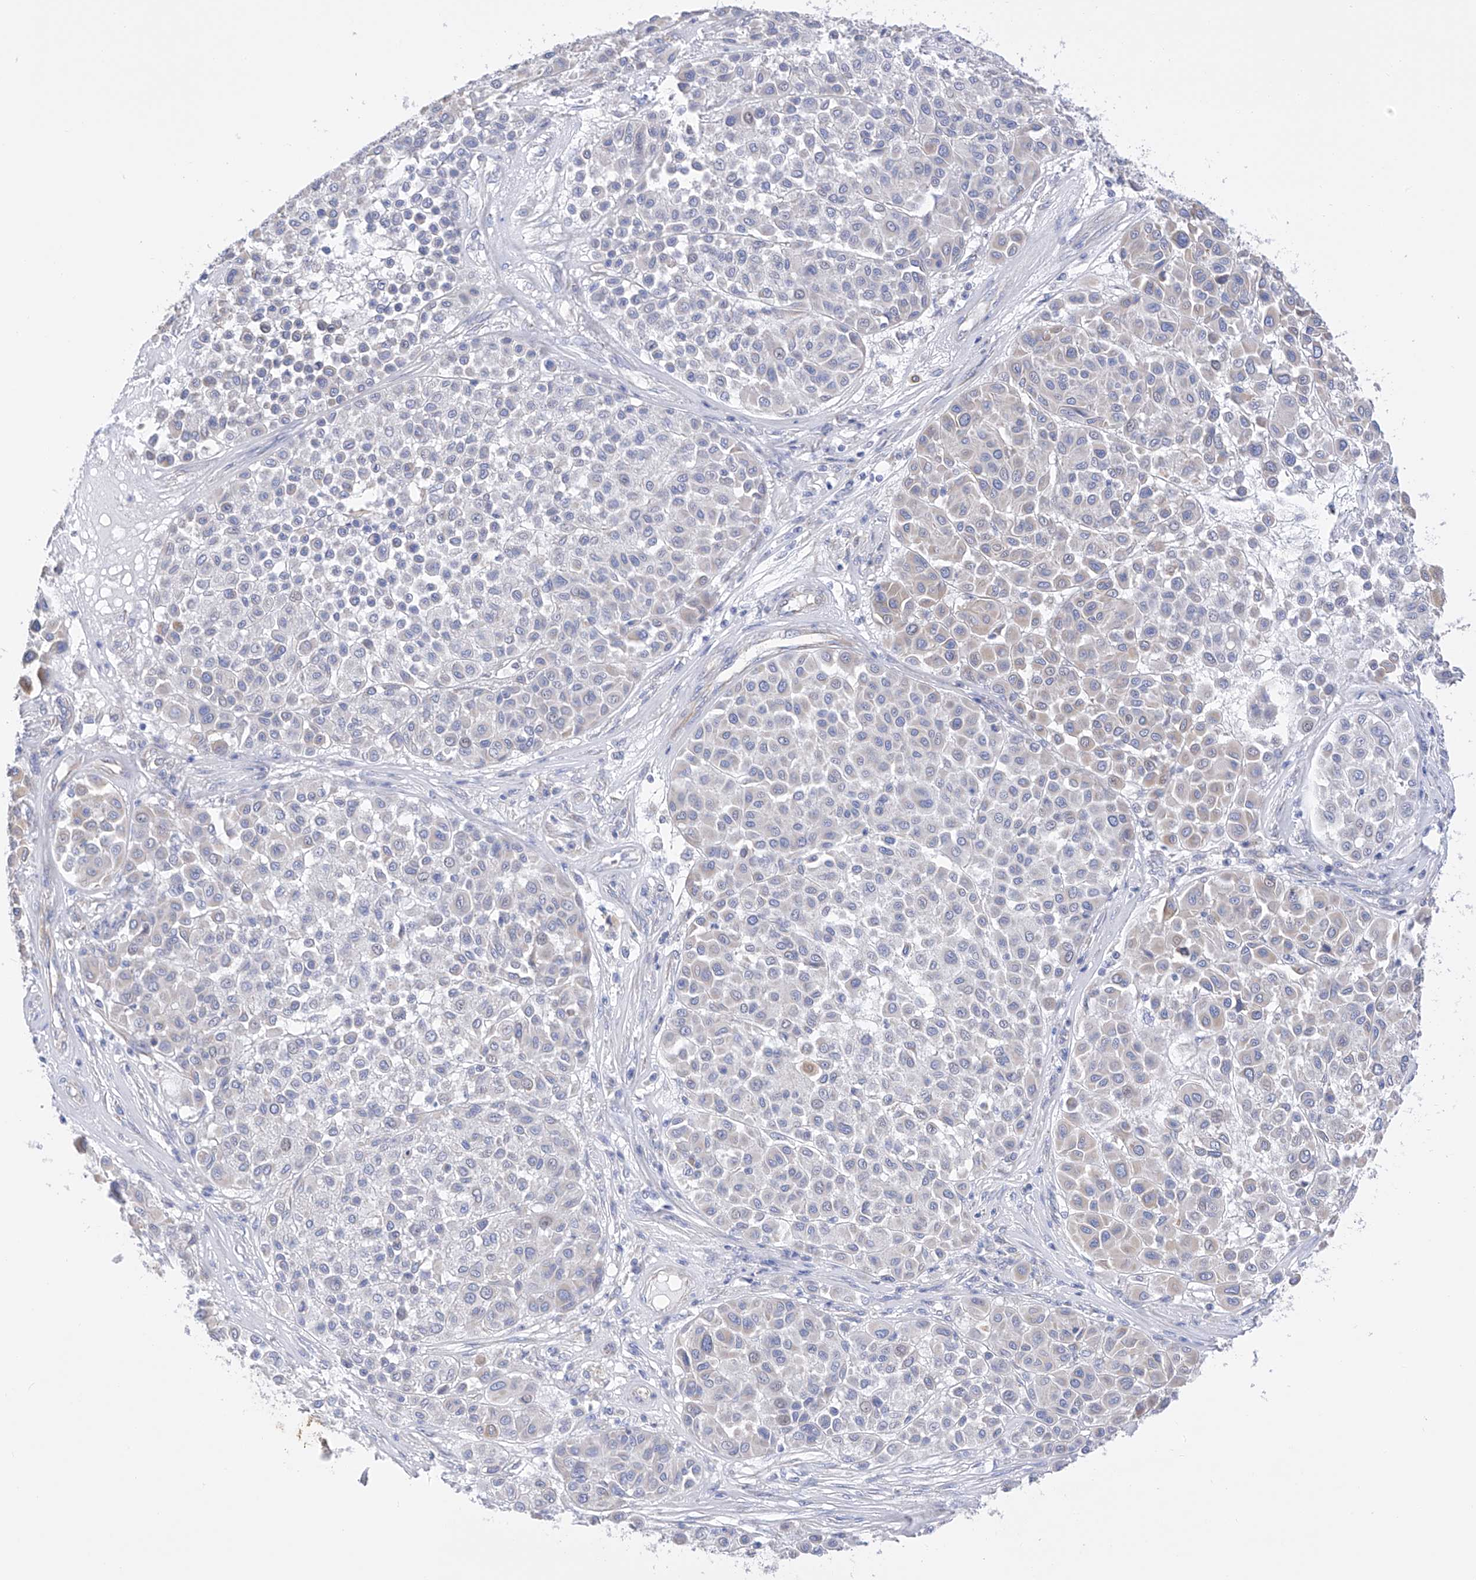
{"staining": {"intensity": "negative", "quantity": "none", "location": "none"}, "tissue": "melanoma", "cell_type": "Tumor cells", "image_type": "cancer", "snomed": [{"axis": "morphology", "description": "Malignant melanoma, Metastatic site"}, {"axis": "topography", "description": "Soft tissue"}], "caption": "Tumor cells show no significant positivity in melanoma. (DAB immunohistochemistry with hematoxylin counter stain).", "gene": "FLG", "patient": {"sex": "male", "age": 41}}